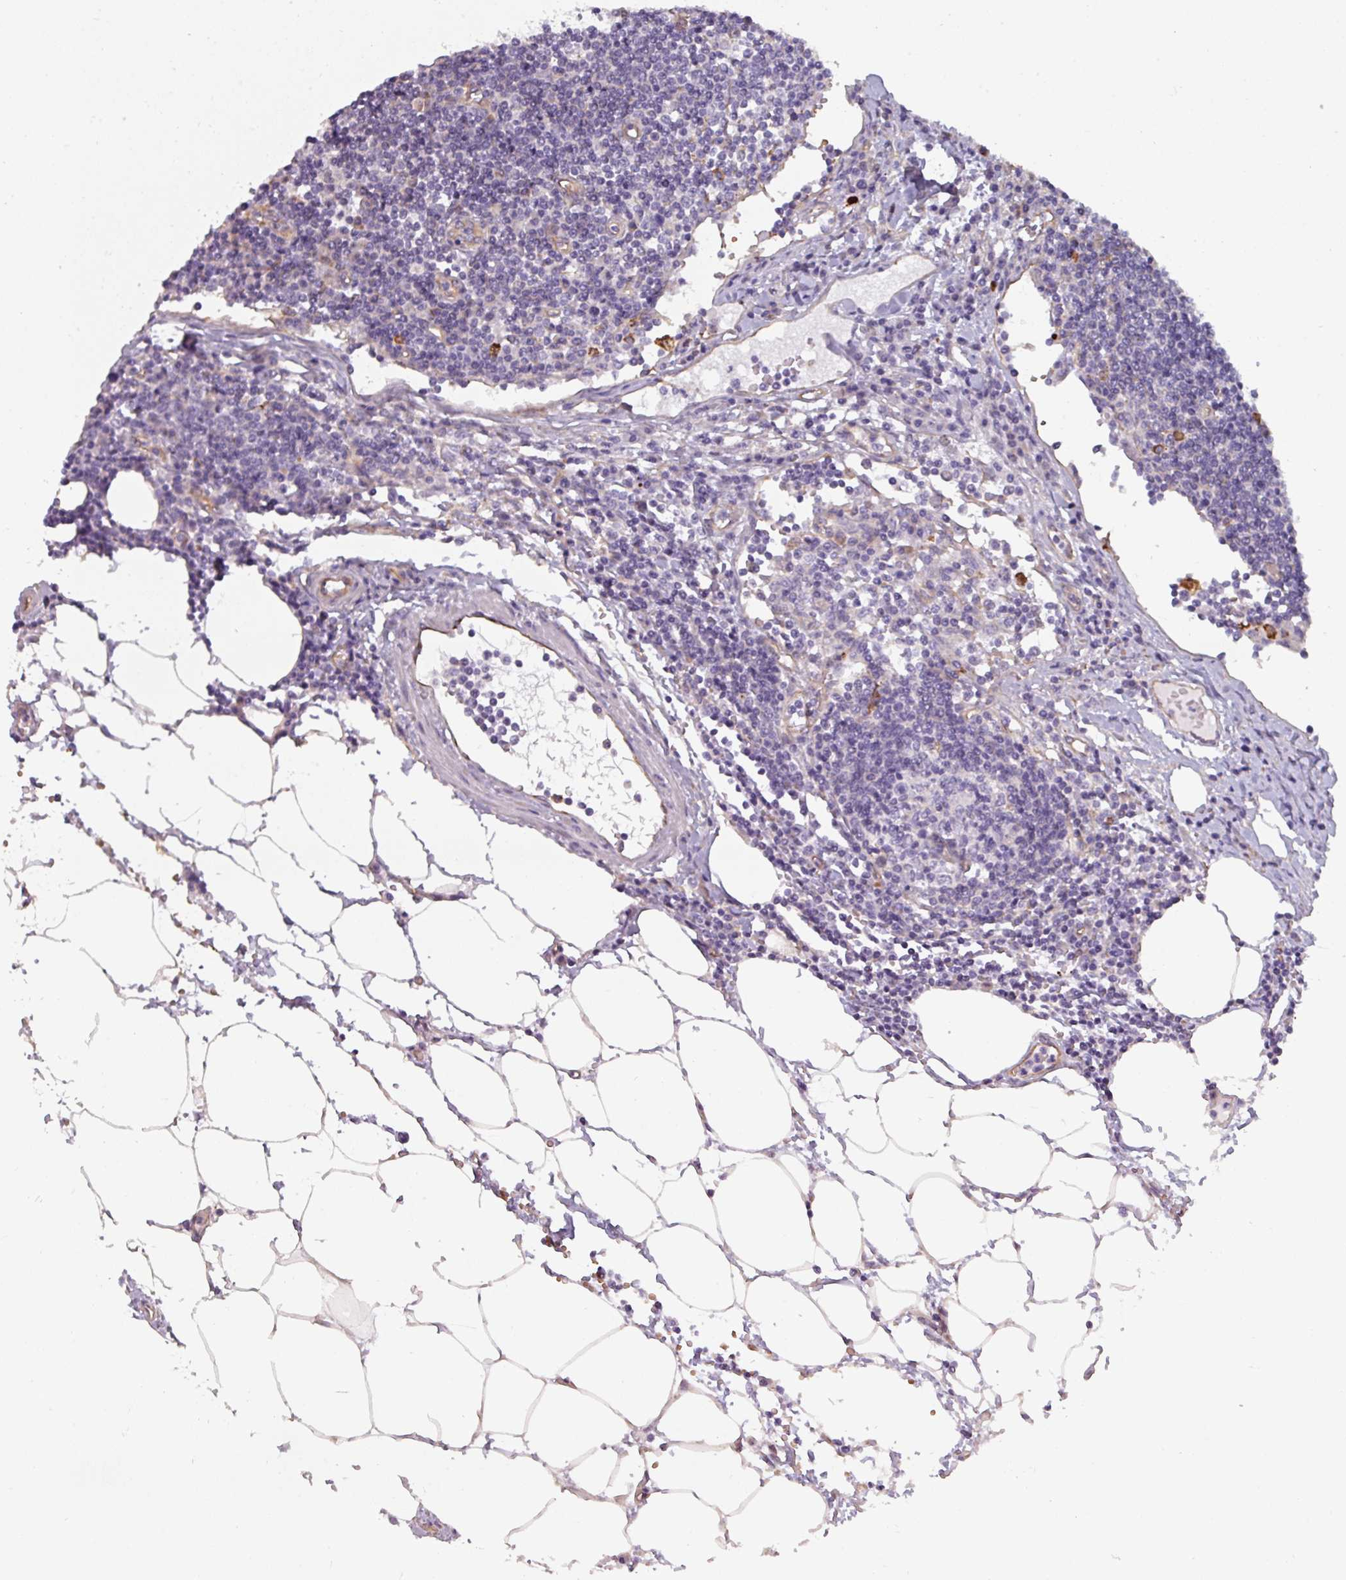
{"staining": {"intensity": "negative", "quantity": "none", "location": "none"}, "tissue": "lymph node", "cell_type": "Germinal center cells", "image_type": "normal", "snomed": [{"axis": "morphology", "description": "Adenocarcinoma, NOS"}, {"axis": "topography", "description": "Lymph node"}], "caption": "Lymph node was stained to show a protein in brown. There is no significant positivity in germinal center cells.", "gene": "BUD23", "patient": {"sex": "female", "age": 62}}